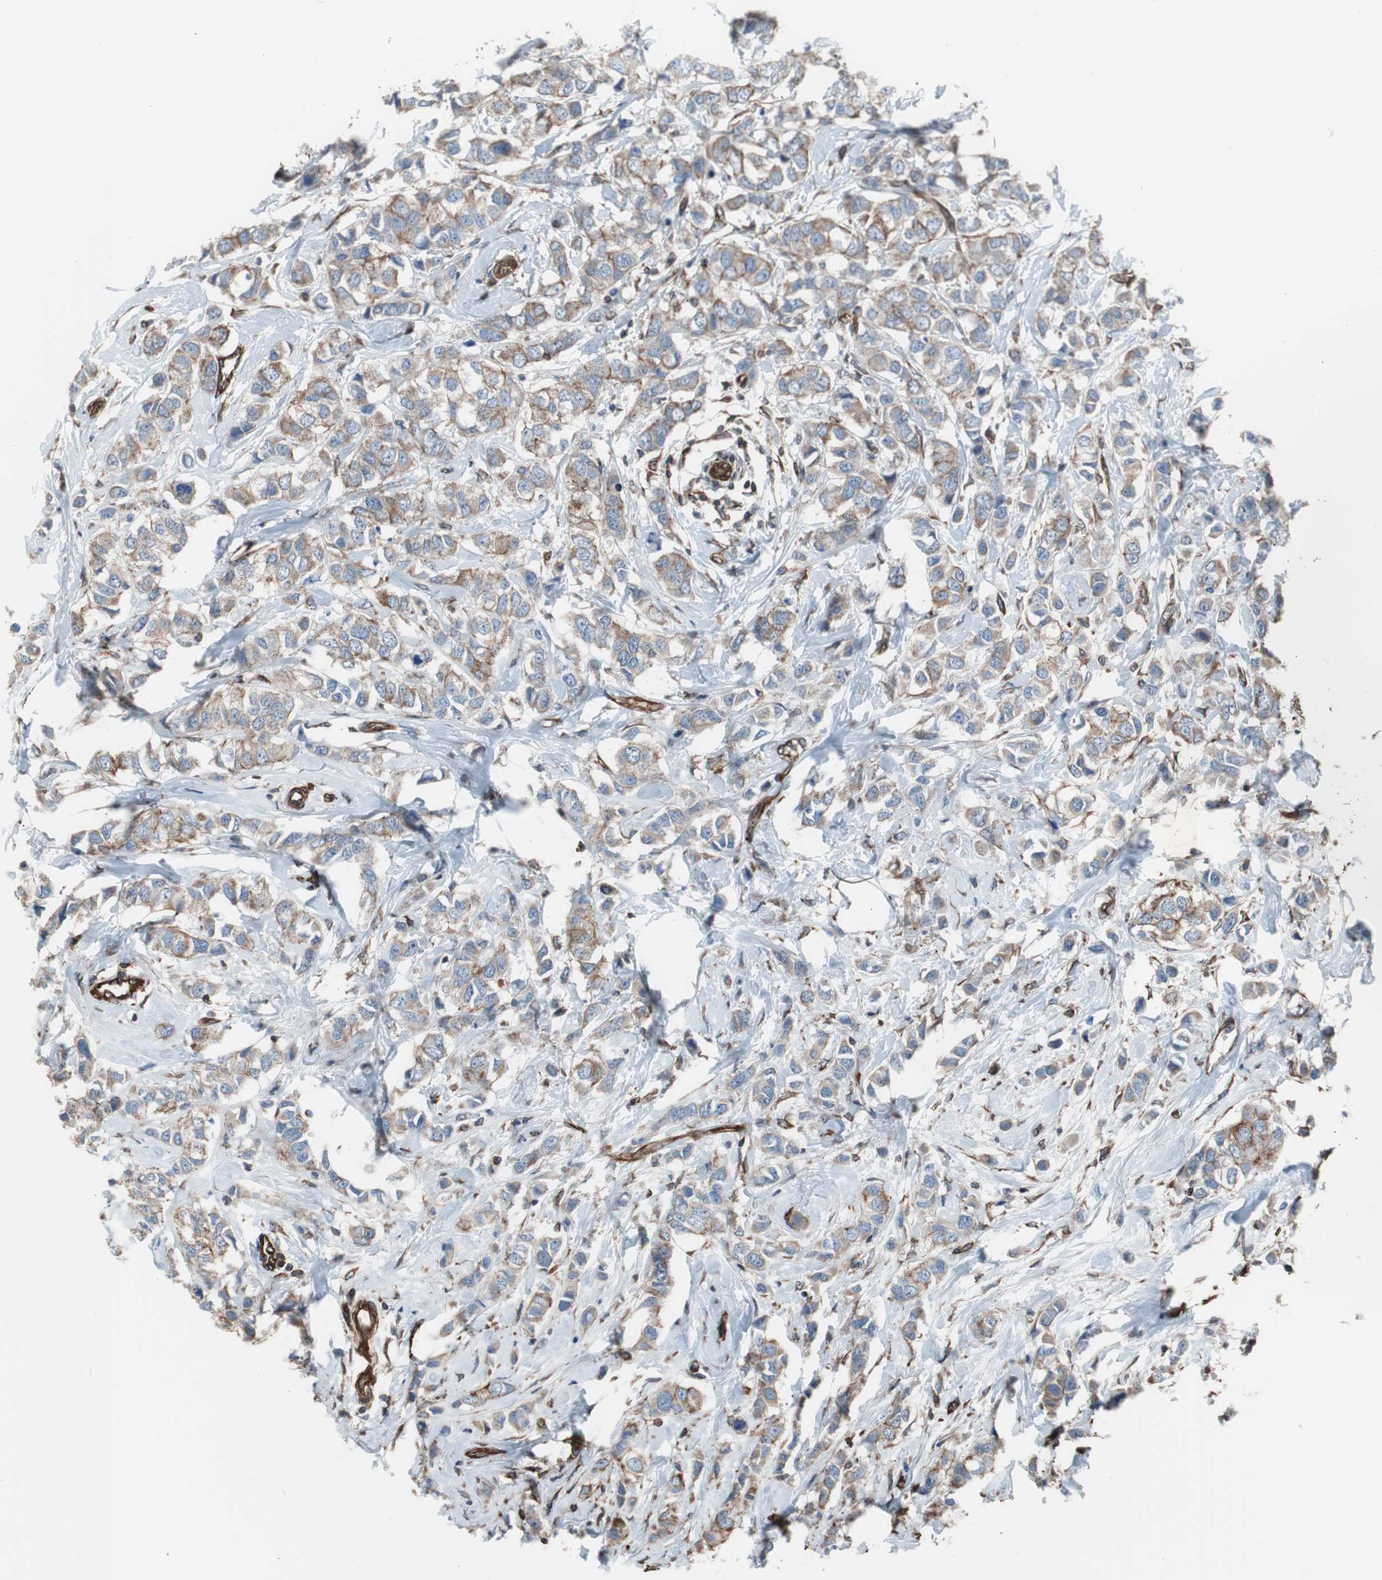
{"staining": {"intensity": "weak", "quantity": ">75%", "location": "cytoplasmic/membranous"}, "tissue": "breast cancer", "cell_type": "Tumor cells", "image_type": "cancer", "snomed": [{"axis": "morphology", "description": "Duct carcinoma"}, {"axis": "topography", "description": "Breast"}], "caption": "Human breast cancer (intraductal carcinoma) stained for a protein (brown) reveals weak cytoplasmic/membranous positive positivity in about >75% of tumor cells.", "gene": "KIF3B", "patient": {"sex": "female", "age": 50}}